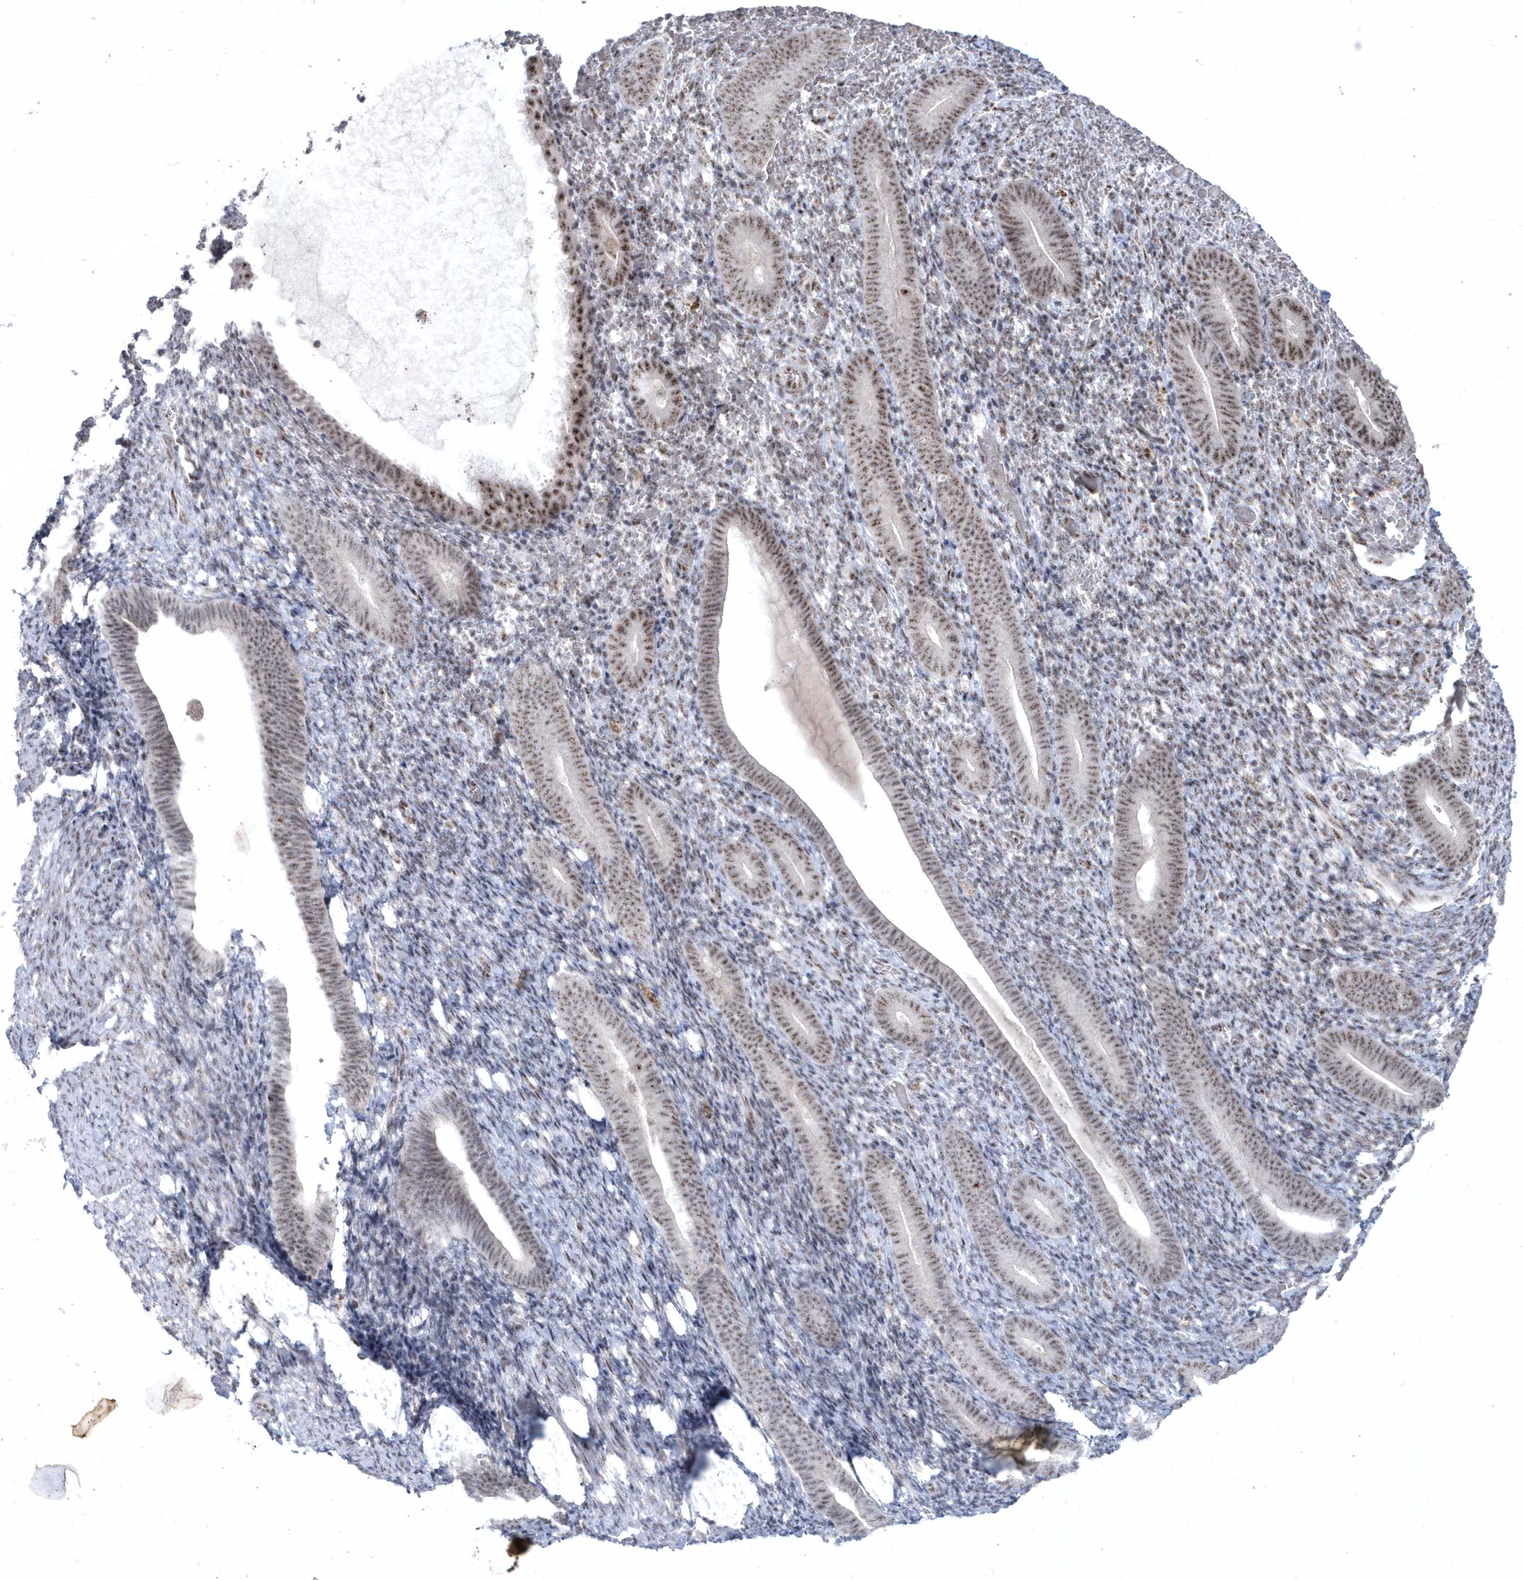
{"staining": {"intensity": "weak", "quantity": "<25%", "location": "nuclear"}, "tissue": "endometrium", "cell_type": "Cells in endometrial stroma", "image_type": "normal", "snomed": [{"axis": "morphology", "description": "Normal tissue, NOS"}, {"axis": "topography", "description": "Endometrium"}], "caption": "DAB immunohistochemical staining of benign endometrium shows no significant staining in cells in endometrial stroma.", "gene": "KDM6B", "patient": {"sex": "female", "age": 51}}